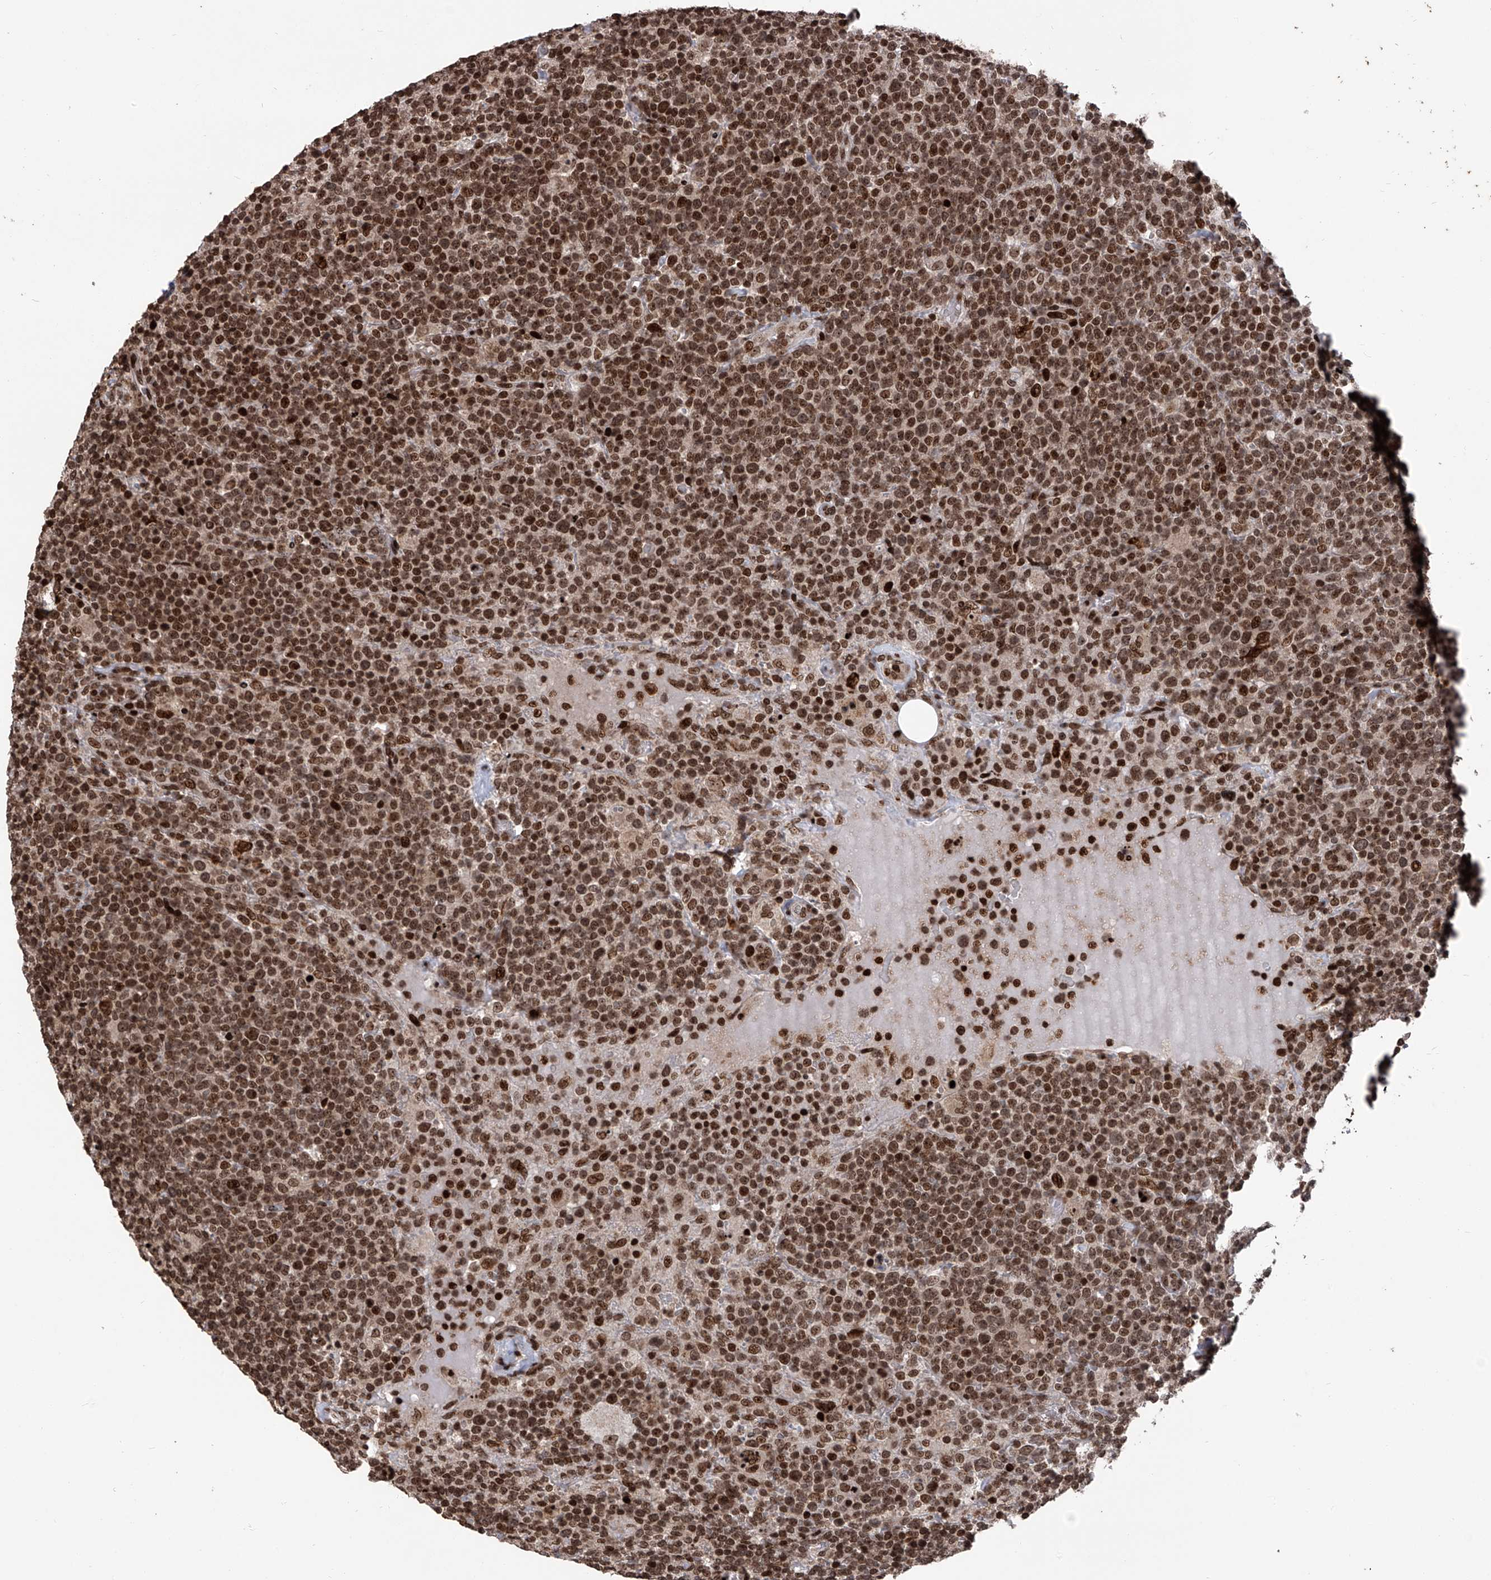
{"staining": {"intensity": "moderate", "quantity": ">75%", "location": "nuclear"}, "tissue": "lymphoma", "cell_type": "Tumor cells", "image_type": "cancer", "snomed": [{"axis": "morphology", "description": "Malignant lymphoma, non-Hodgkin's type, High grade"}, {"axis": "topography", "description": "Lymph node"}], "caption": "Protein expression analysis of lymphoma displays moderate nuclear expression in about >75% of tumor cells. The staining was performed using DAB (3,3'-diaminobenzidine) to visualize the protein expression in brown, while the nuclei were stained in blue with hematoxylin (Magnification: 20x).", "gene": "PAK1IP1", "patient": {"sex": "male", "age": 61}}